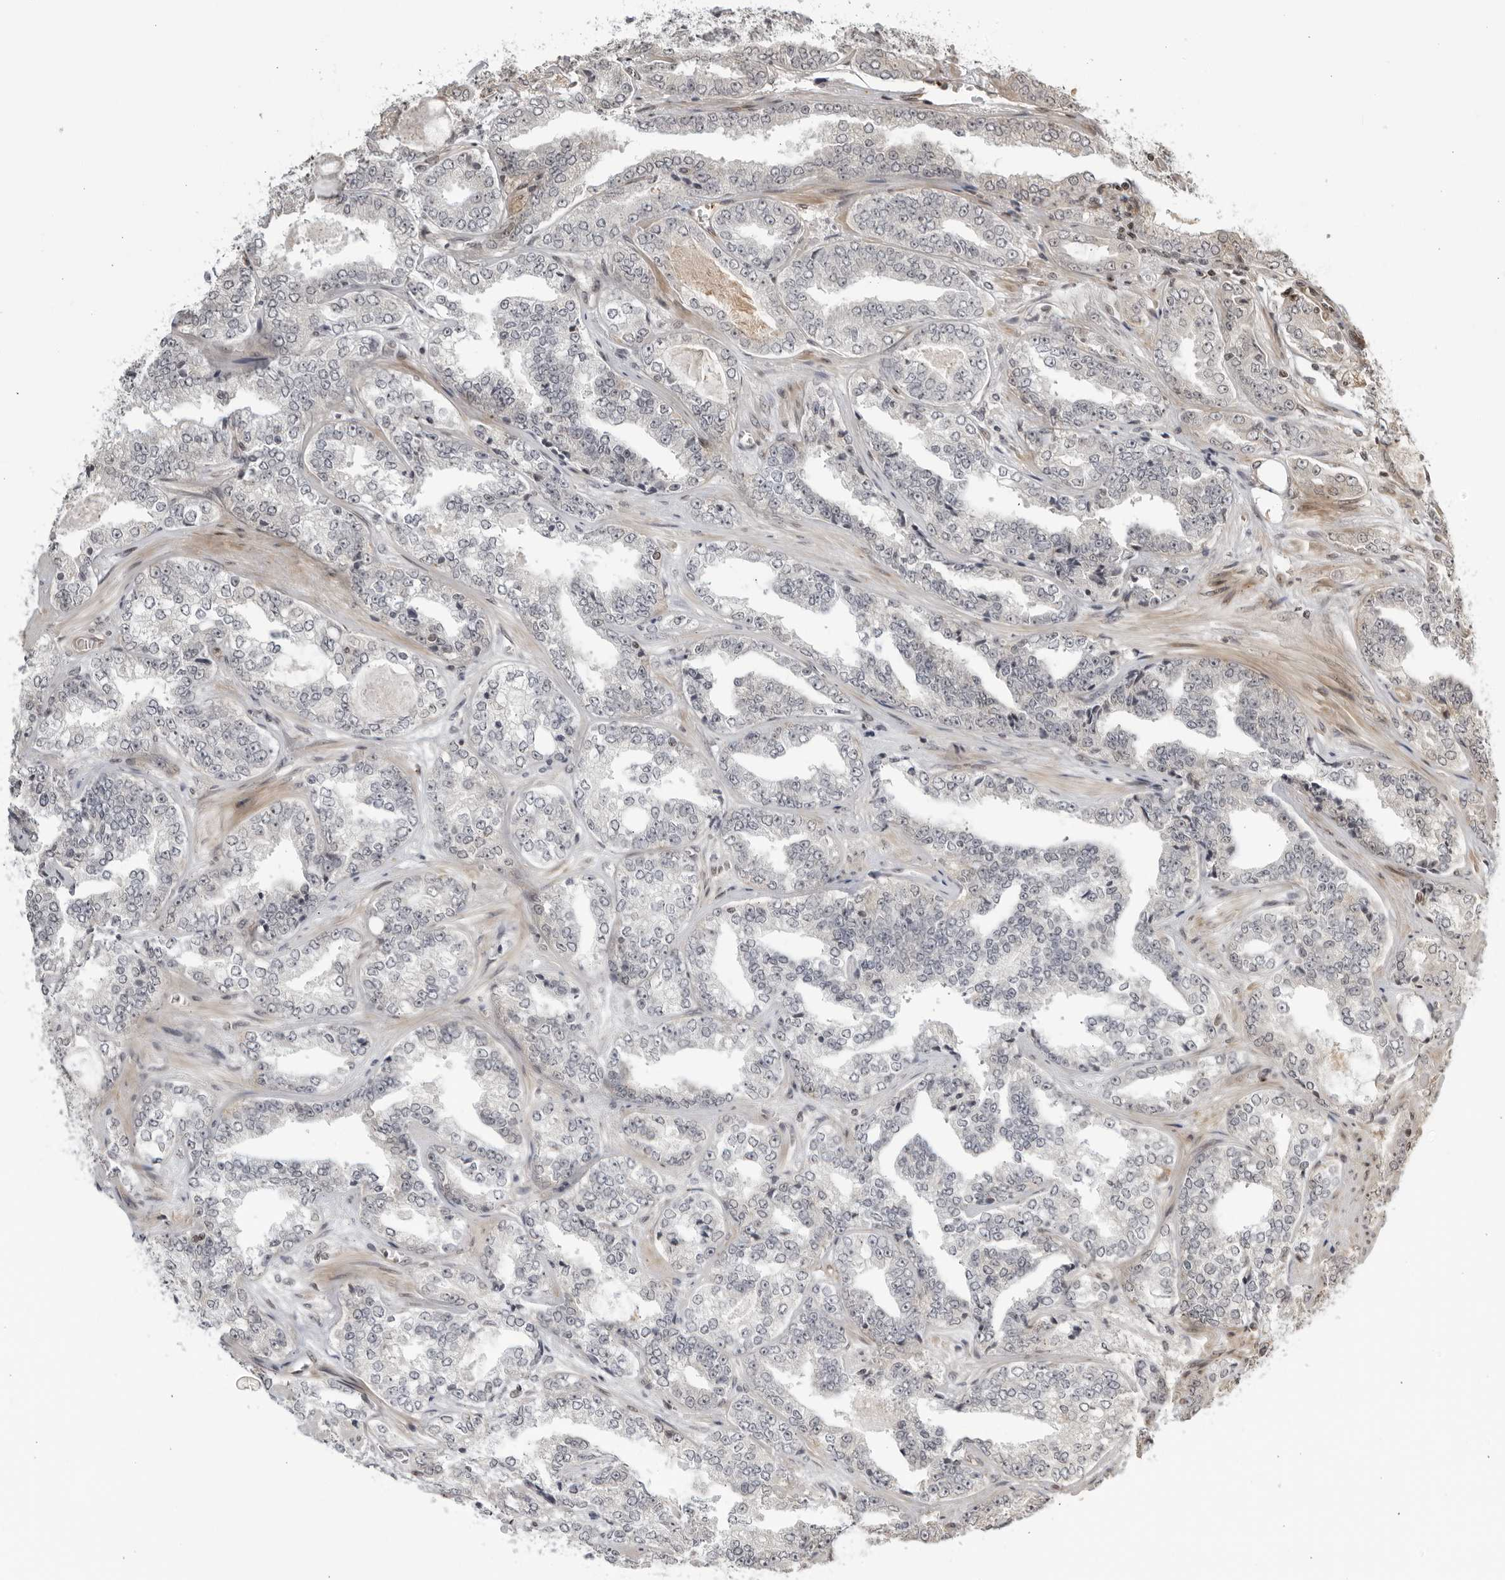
{"staining": {"intensity": "negative", "quantity": "none", "location": "none"}, "tissue": "prostate cancer", "cell_type": "Tumor cells", "image_type": "cancer", "snomed": [{"axis": "morphology", "description": "Adenocarcinoma, High grade"}, {"axis": "topography", "description": "Prostate"}], "caption": "There is no significant expression in tumor cells of prostate high-grade adenocarcinoma.", "gene": "TCF21", "patient": {"sex": "male", "age": 71}}